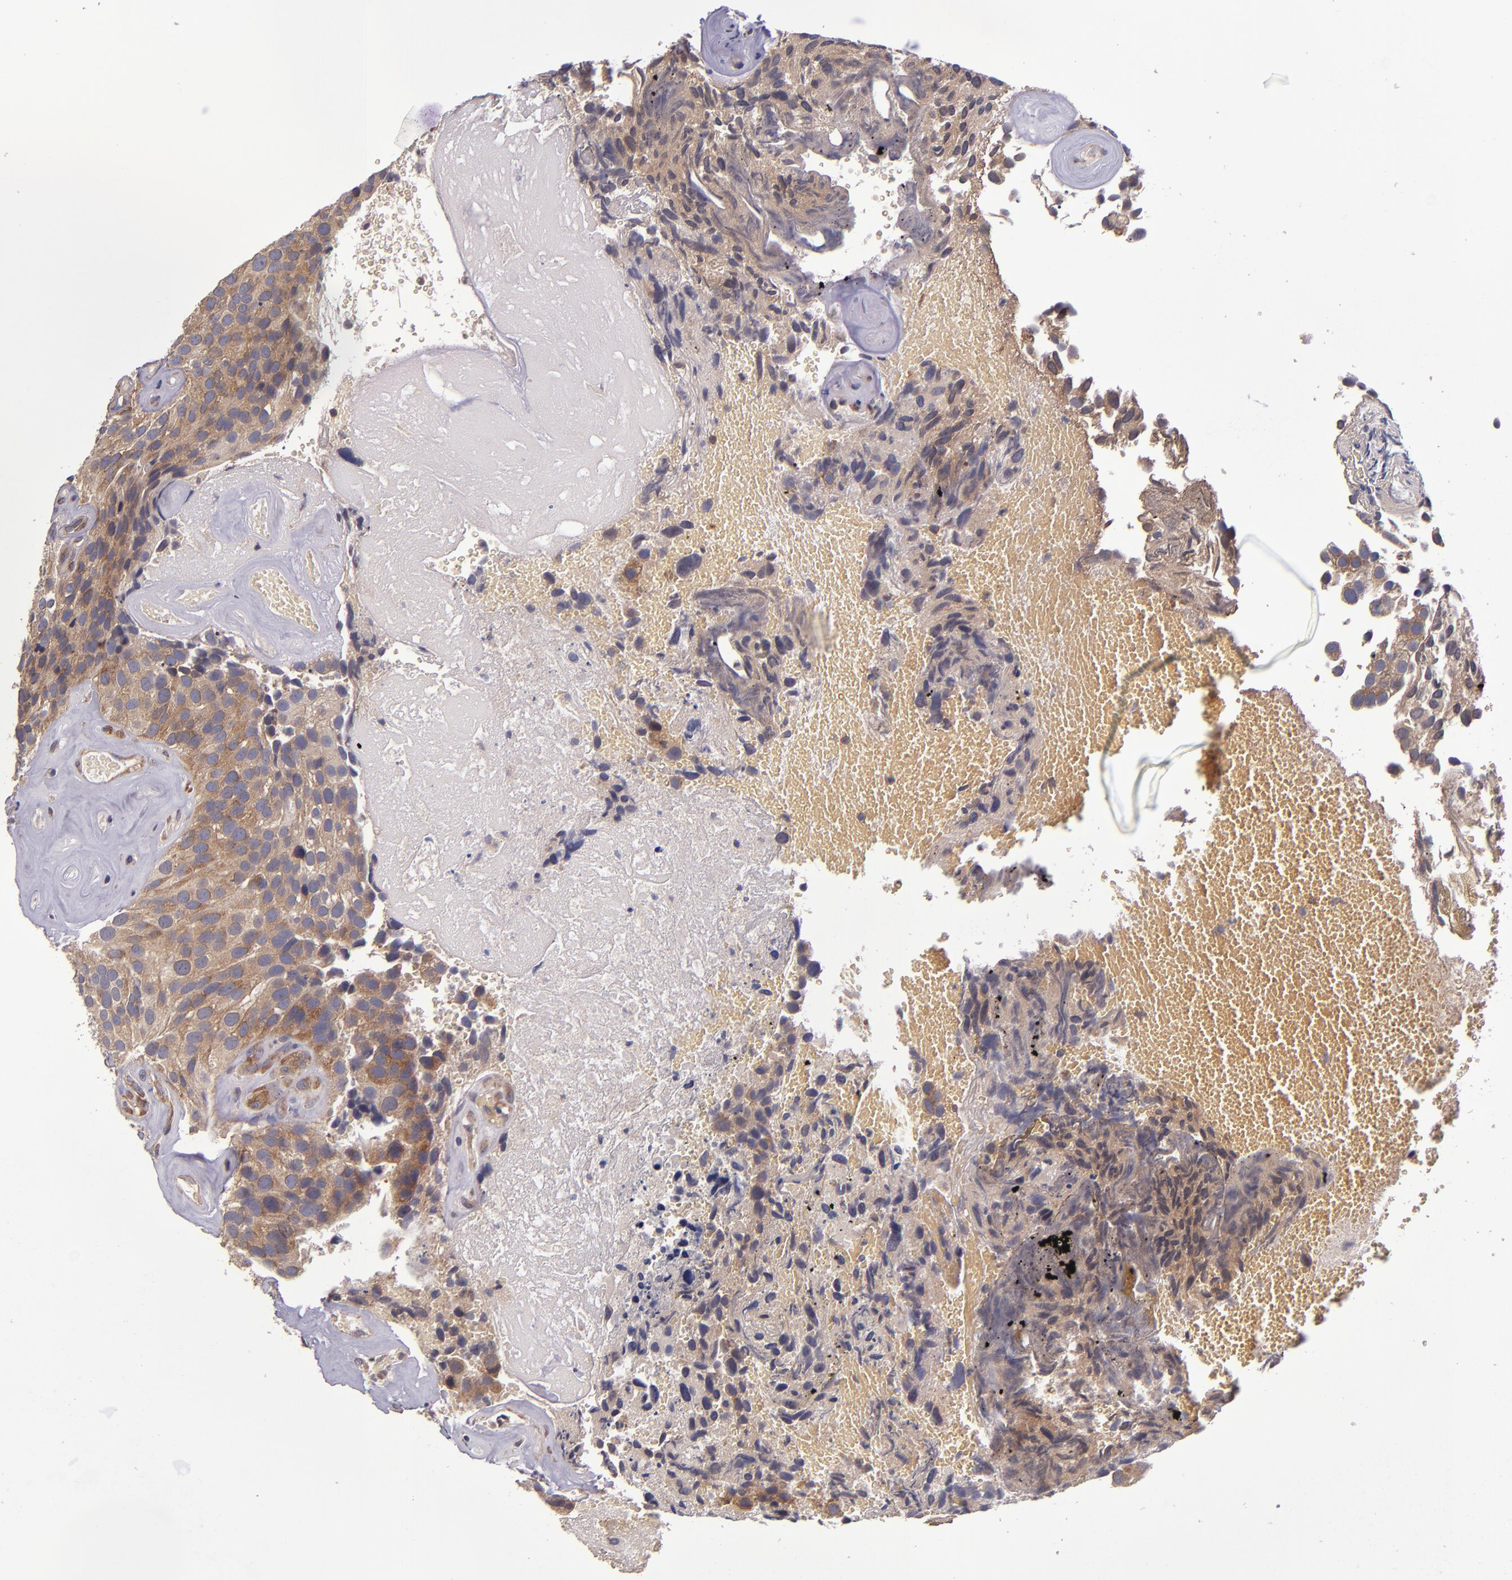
{"staining": {"intensity": "moderate", "quantity": ">75%", "location": "cytoplasmic/membranous"}, "tissue": "urothelial cancer", "cell_type": "Tumor cells", "image_type": "cancer", "snomed": [{"axis": "morphology", "description": "Urothelial carcinoma, High grade"}, {"axis": "topography", "description": "Urinary bladder"}], "caption": "Immunohistochemistry histopathology image of urothelial carcinoma (high-grade) stained for a protein (brown), which exhibits medium levels of moderate cytoplasmic/membranous expression in about >75% of tumor cells.", "gene": "EIF4ENIF1", "patient": {"sex": "male", "age": 72}}